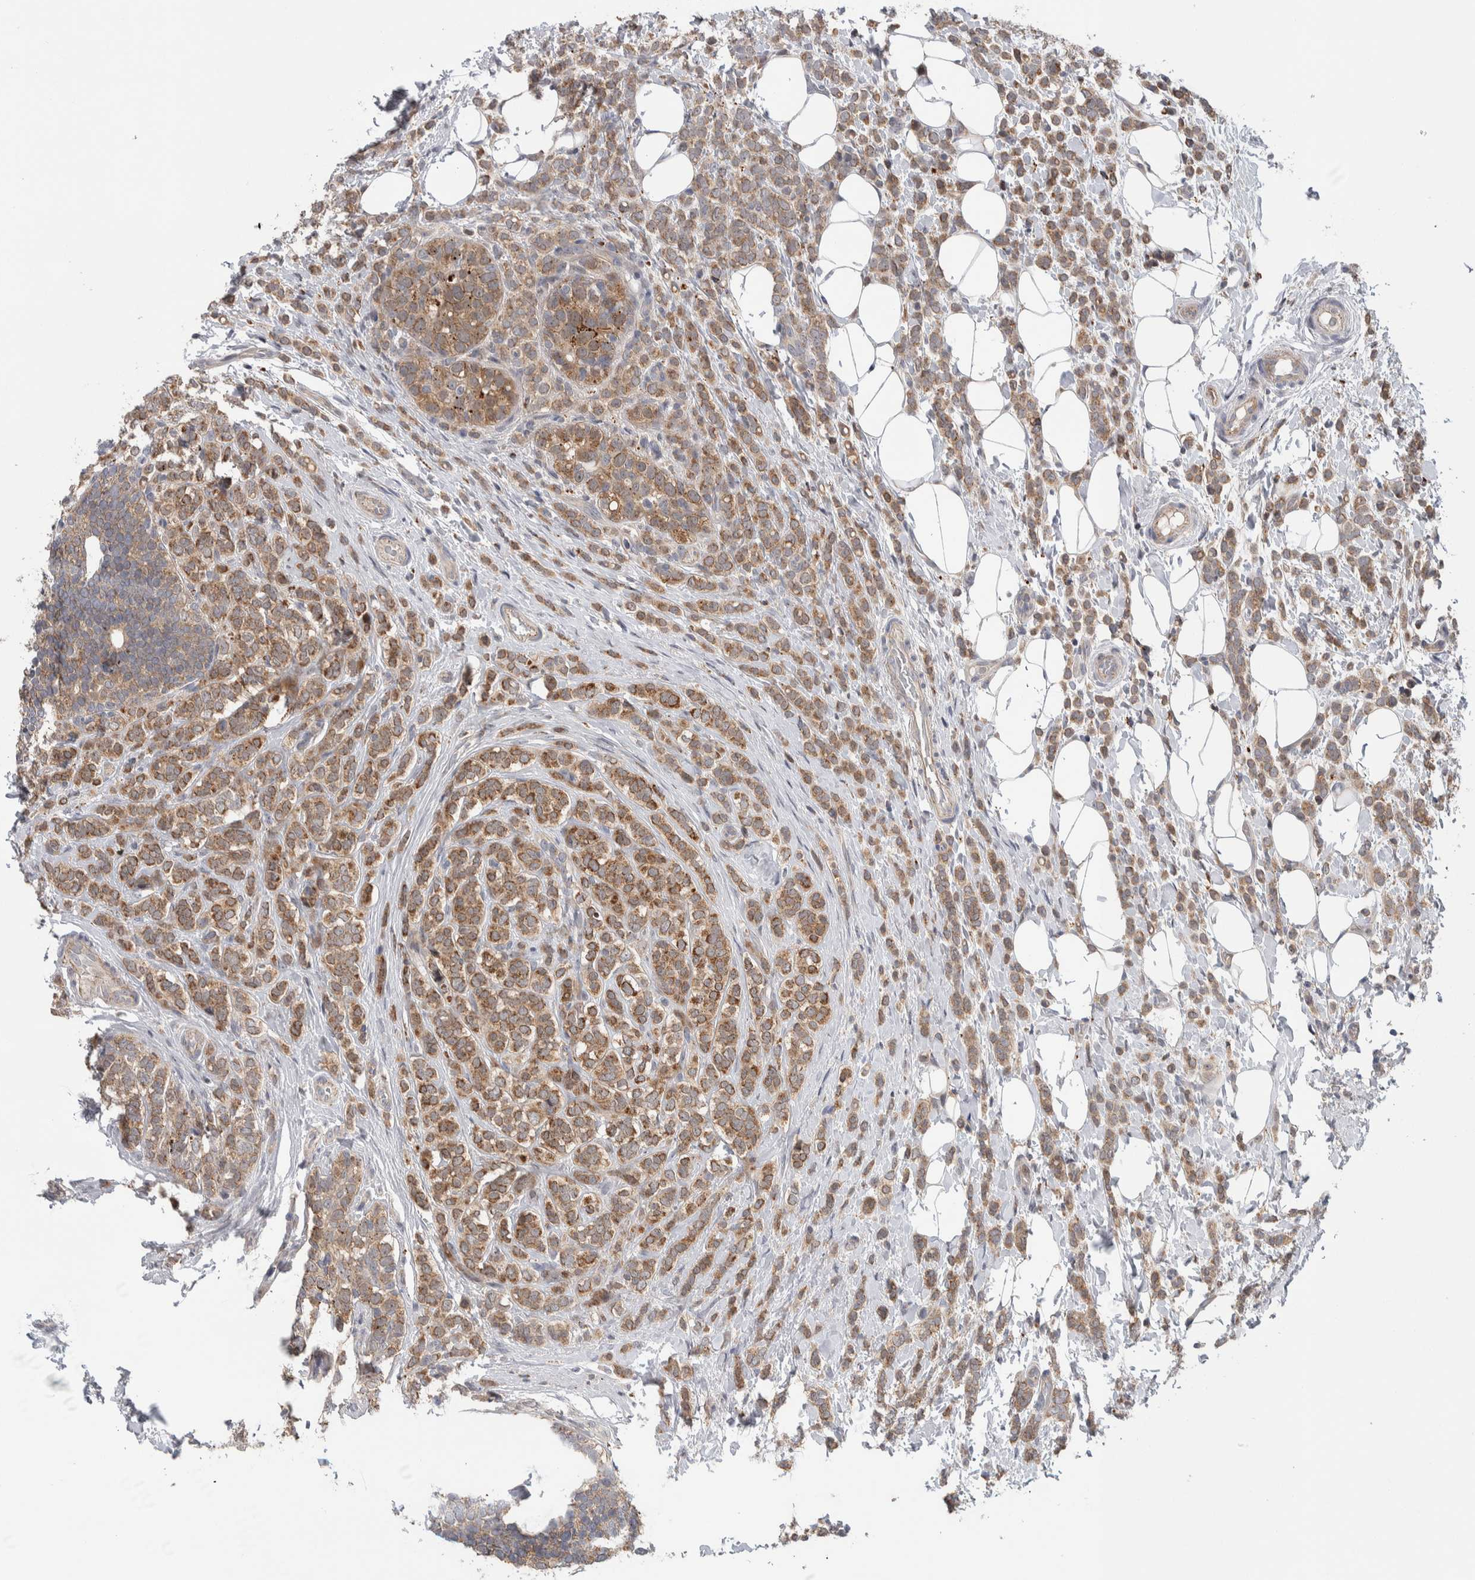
{"staining": {"intensity": "moderate", "quantity": ">75%", "location": "cytoplasmic/membranous"}, "tissue": "breast cancer", "cell_type": "Tumor cells", "image_type": "cancer", "snomed": [{"axis": "morphology", "description": "Lobular carcinoma"}, {"axis": "topography", "description": "Breast"}], "caption": "This histopathology image reveals immunohistochemistry staining of lobular carcinoma (breast), with medium moderate cytoplasmic/membranous staining in about >75% of tumor cells.", "gene": "PRRG4", "patient": {"sex": "female", "age": 50}}